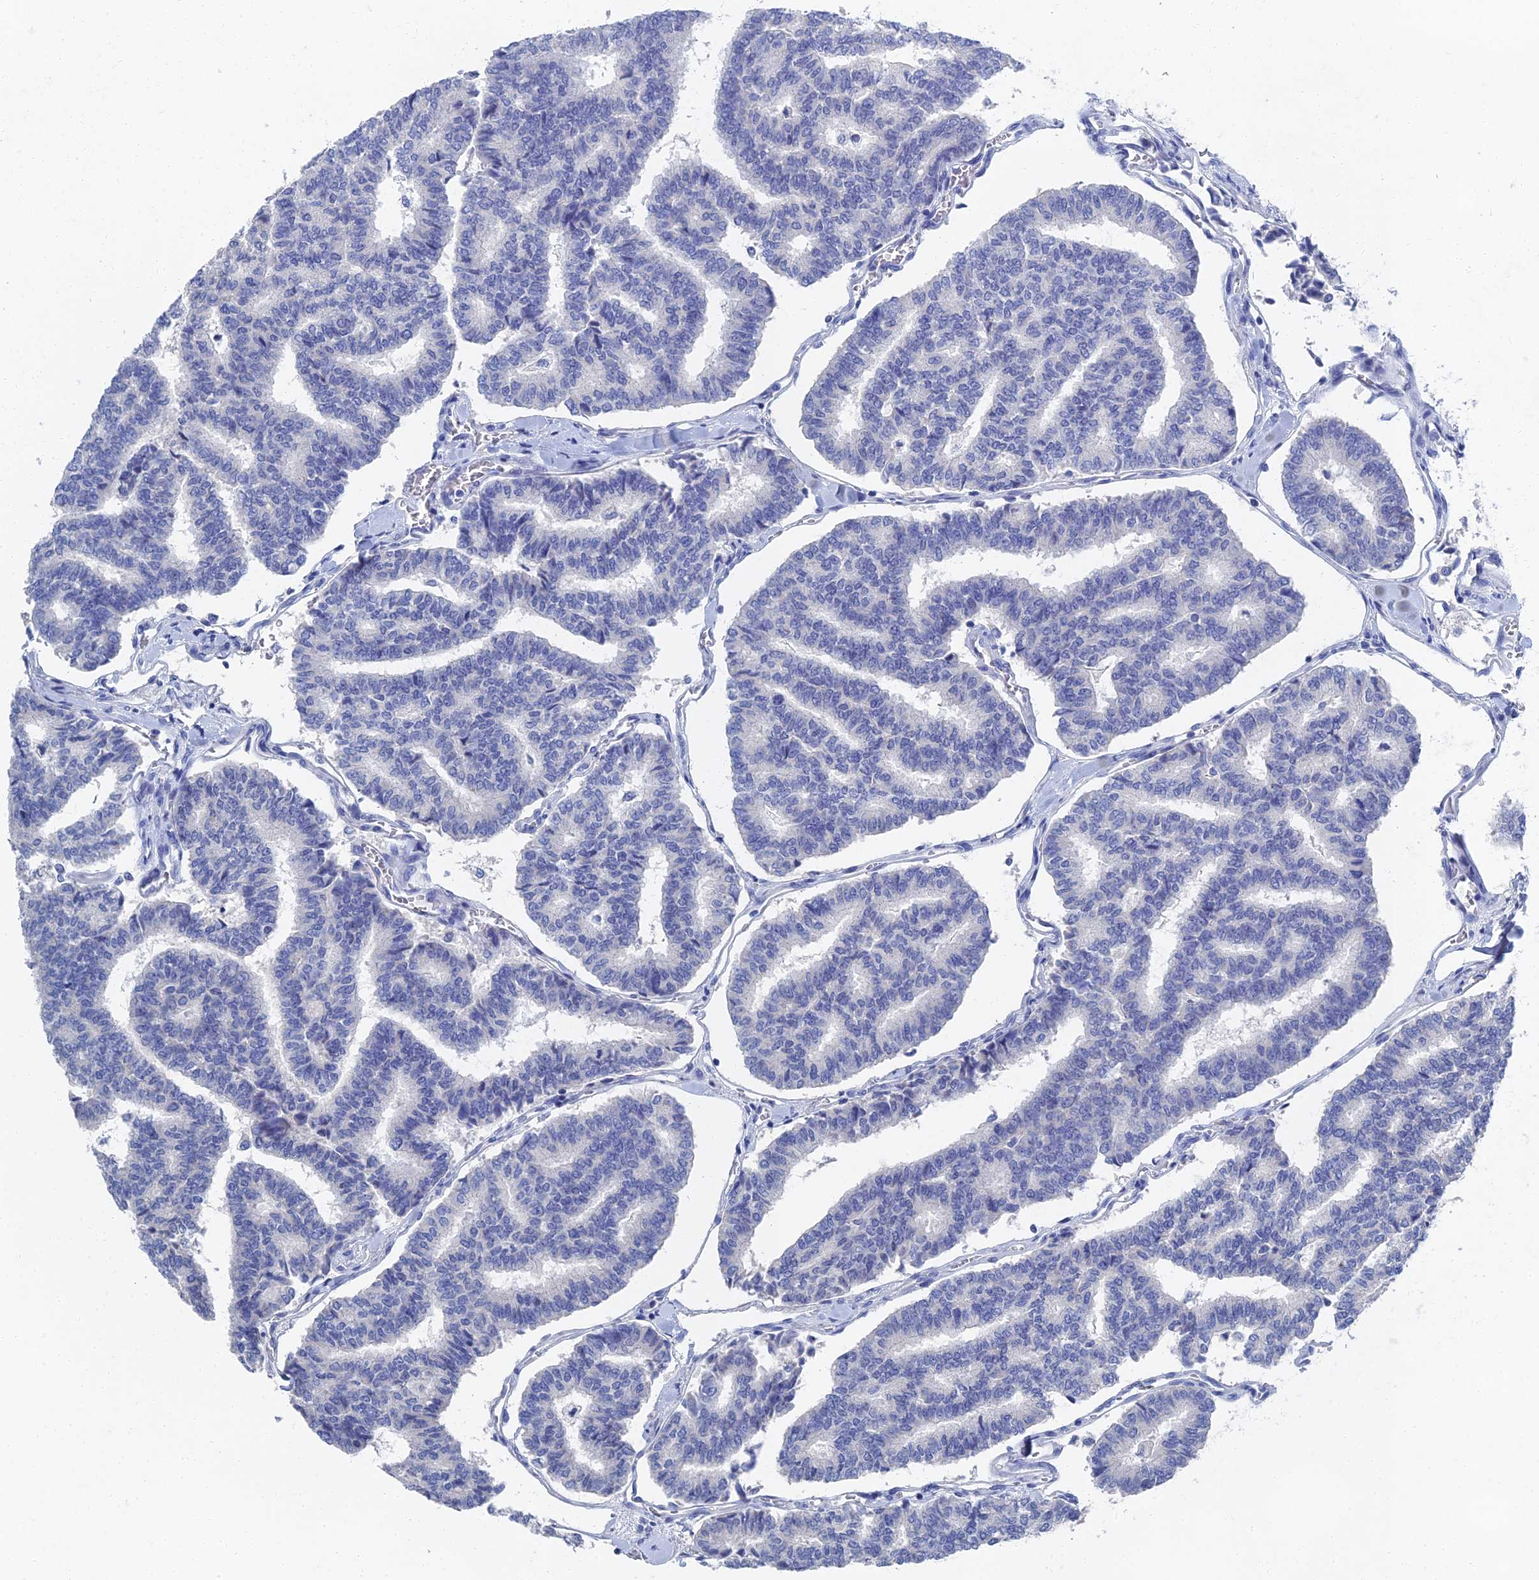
{"staining": {"intensity": "negative", "quantity": "none", "location": "none"}, "tissue": "thyroid cancer", "cell_type": "Tumor cells", "image_type": "cancer", "snomed": [{"axis": "morphology", "description": "Papillary adenocarcinoma, NOS"}, {"axis": "topography", "description": "Thyroid gland"}], "caption": "A high-resolution photomicrograph shows immunohistochemistry (IHC) staining of thyroid cancer, which reveals no significant expression in tumor cells.", "gene": "GFAP", "patient": {"sex": "female", "age": 35}}